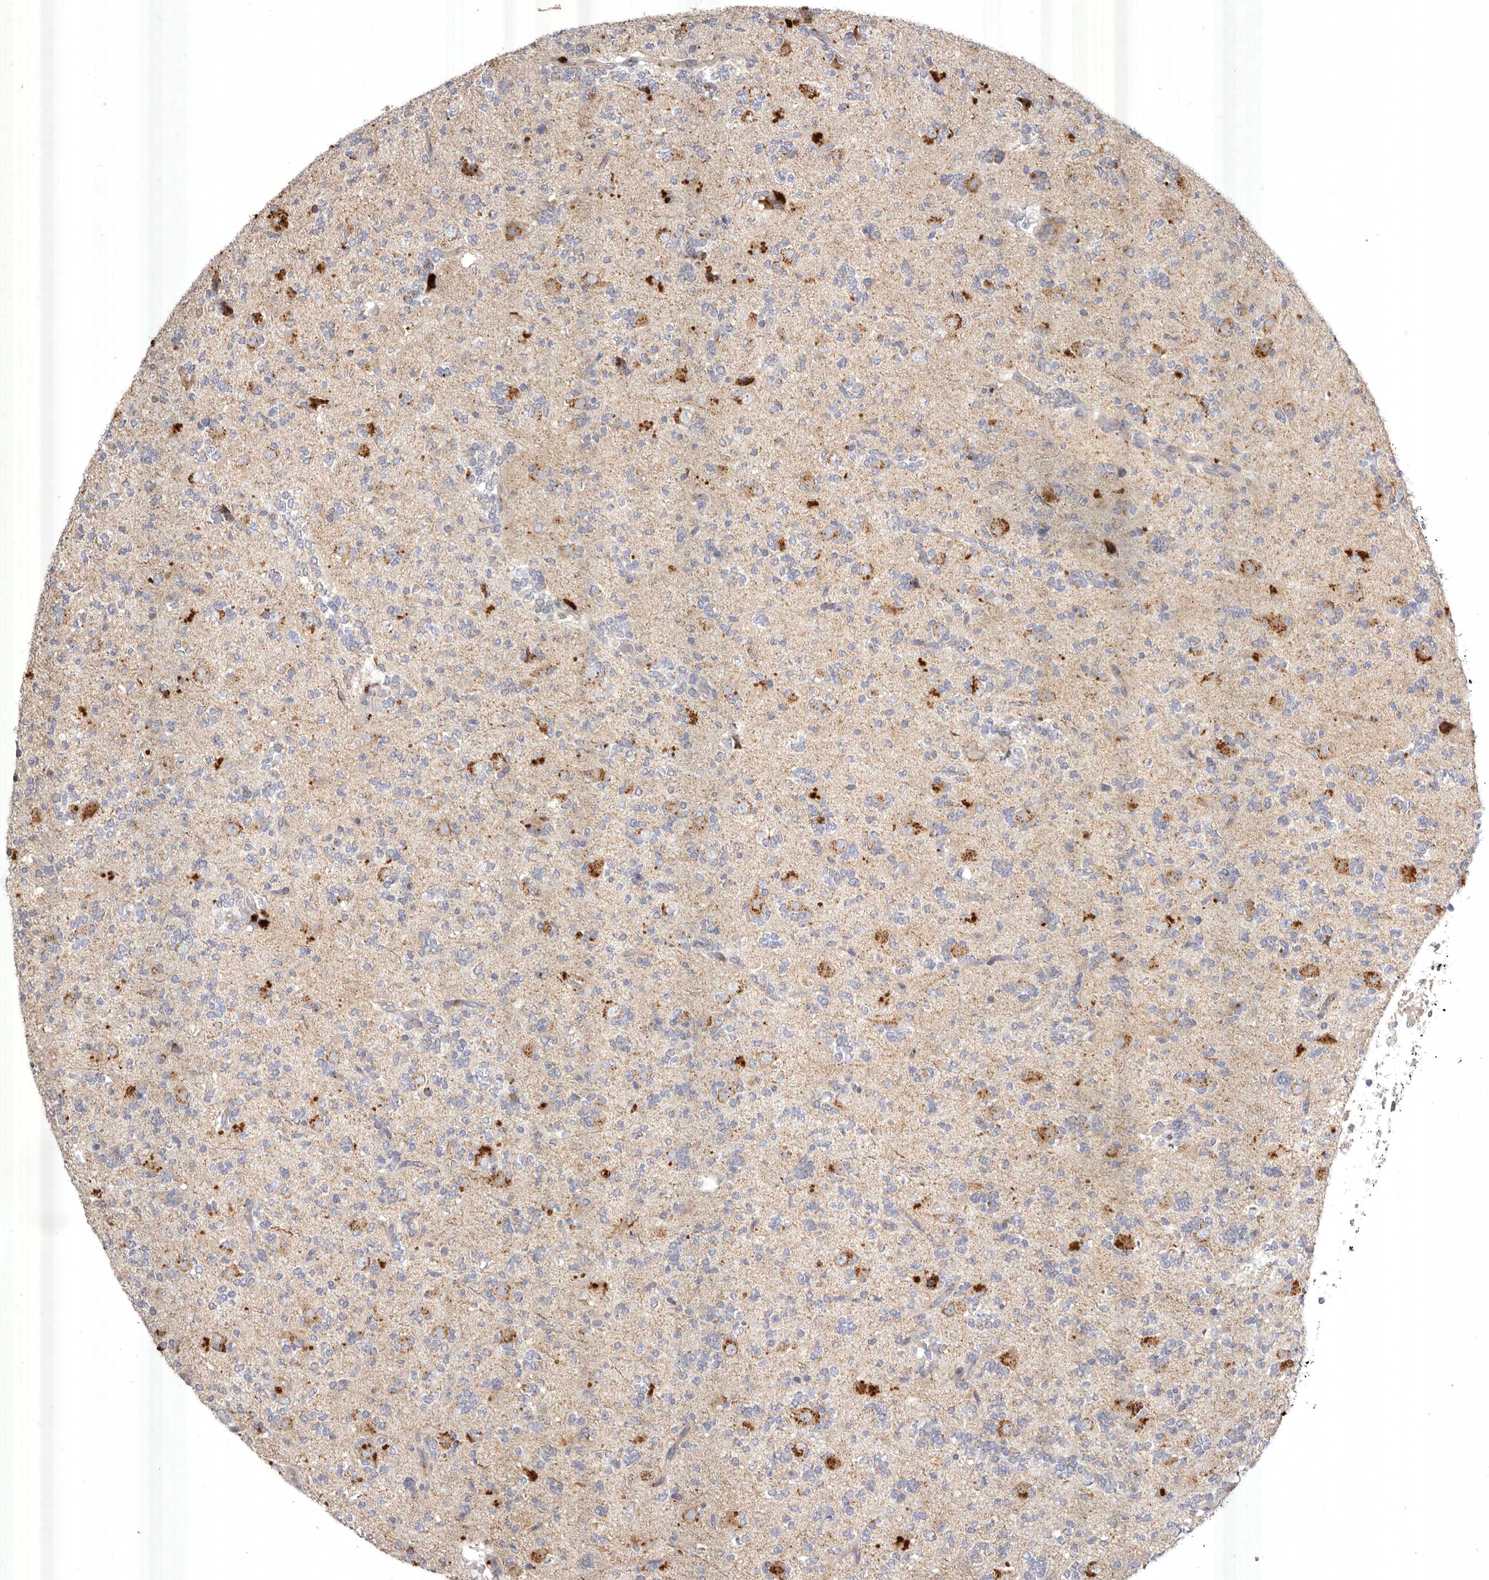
{"staining": {"intensity": "negative", "quantity": "none", "location": "none"}, "tissue": "glioma", "cell_type": "Tumor cells", "image_type": "cancer", "snomed": [{"axis": "morphology", "description": "Glioma, malignant, High grade"}, {"axis": "topography", "description": "Brain"}], "caption": "There is no significant positivity in tumor cells of malignant glioma (high-grade). Nuclei are stained in blue.", "gene": "USP24", "patient": {"sex": "female", "age": 62}}